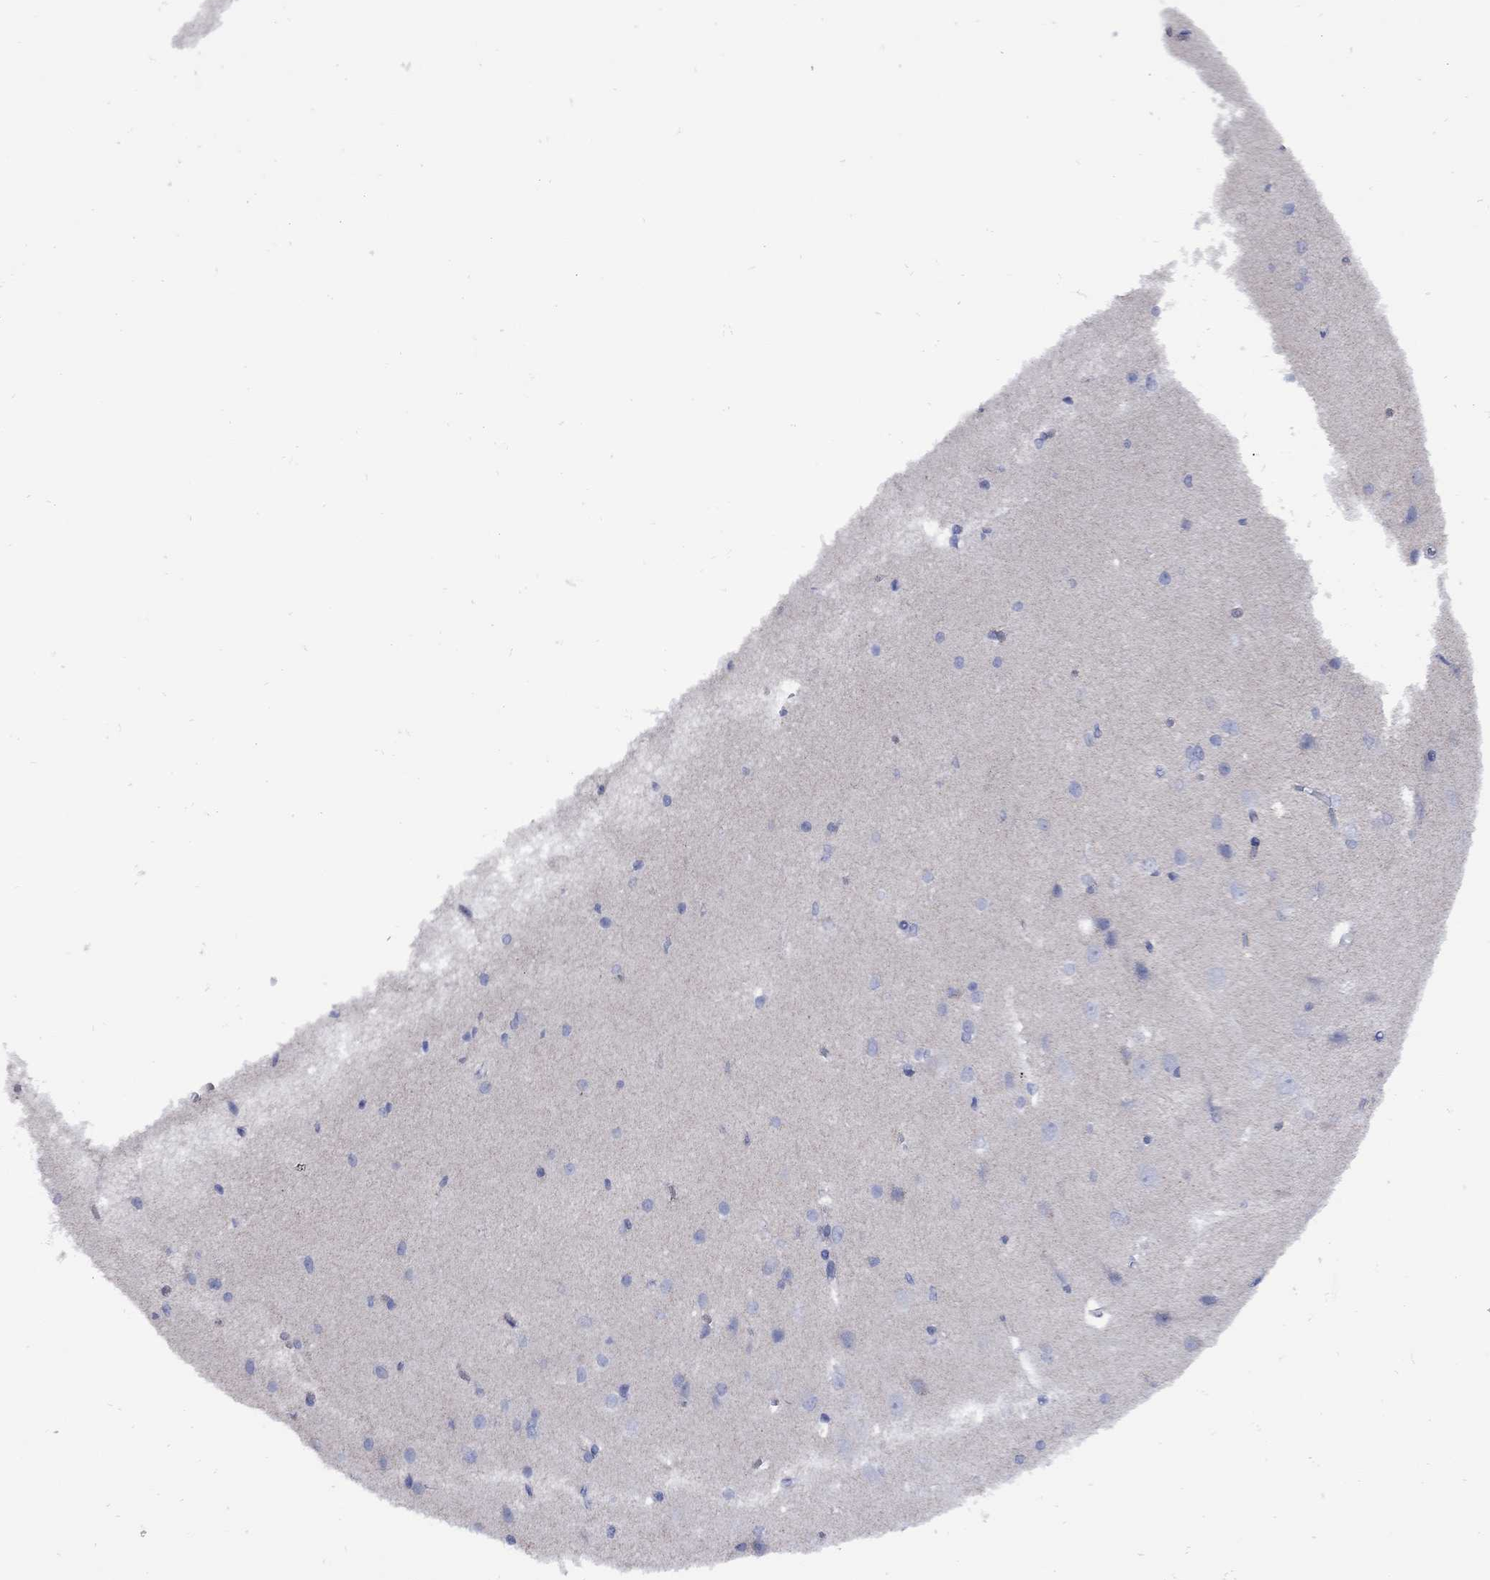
{"staining": {"intensity": "negative", "quantity": "none", "location": "none"}, "tissue": "cerebral cortex", "cell_type": "Endothelial cells", "image_type": "normal", "snomed": [{"axis": "morphology", "description": "Normal tissue, NOS"}, {"axis": "topography", "description": "Cerebral cortex"}], "caption": "Immunohistochemical staining of unremarkable cerebral cortex reveals no significant expression in endothelial cells. (DAB IHC with hematoxylin counter stain).", "gene": "SESTD1", "patient": {"sex": "male", "age": 37}}